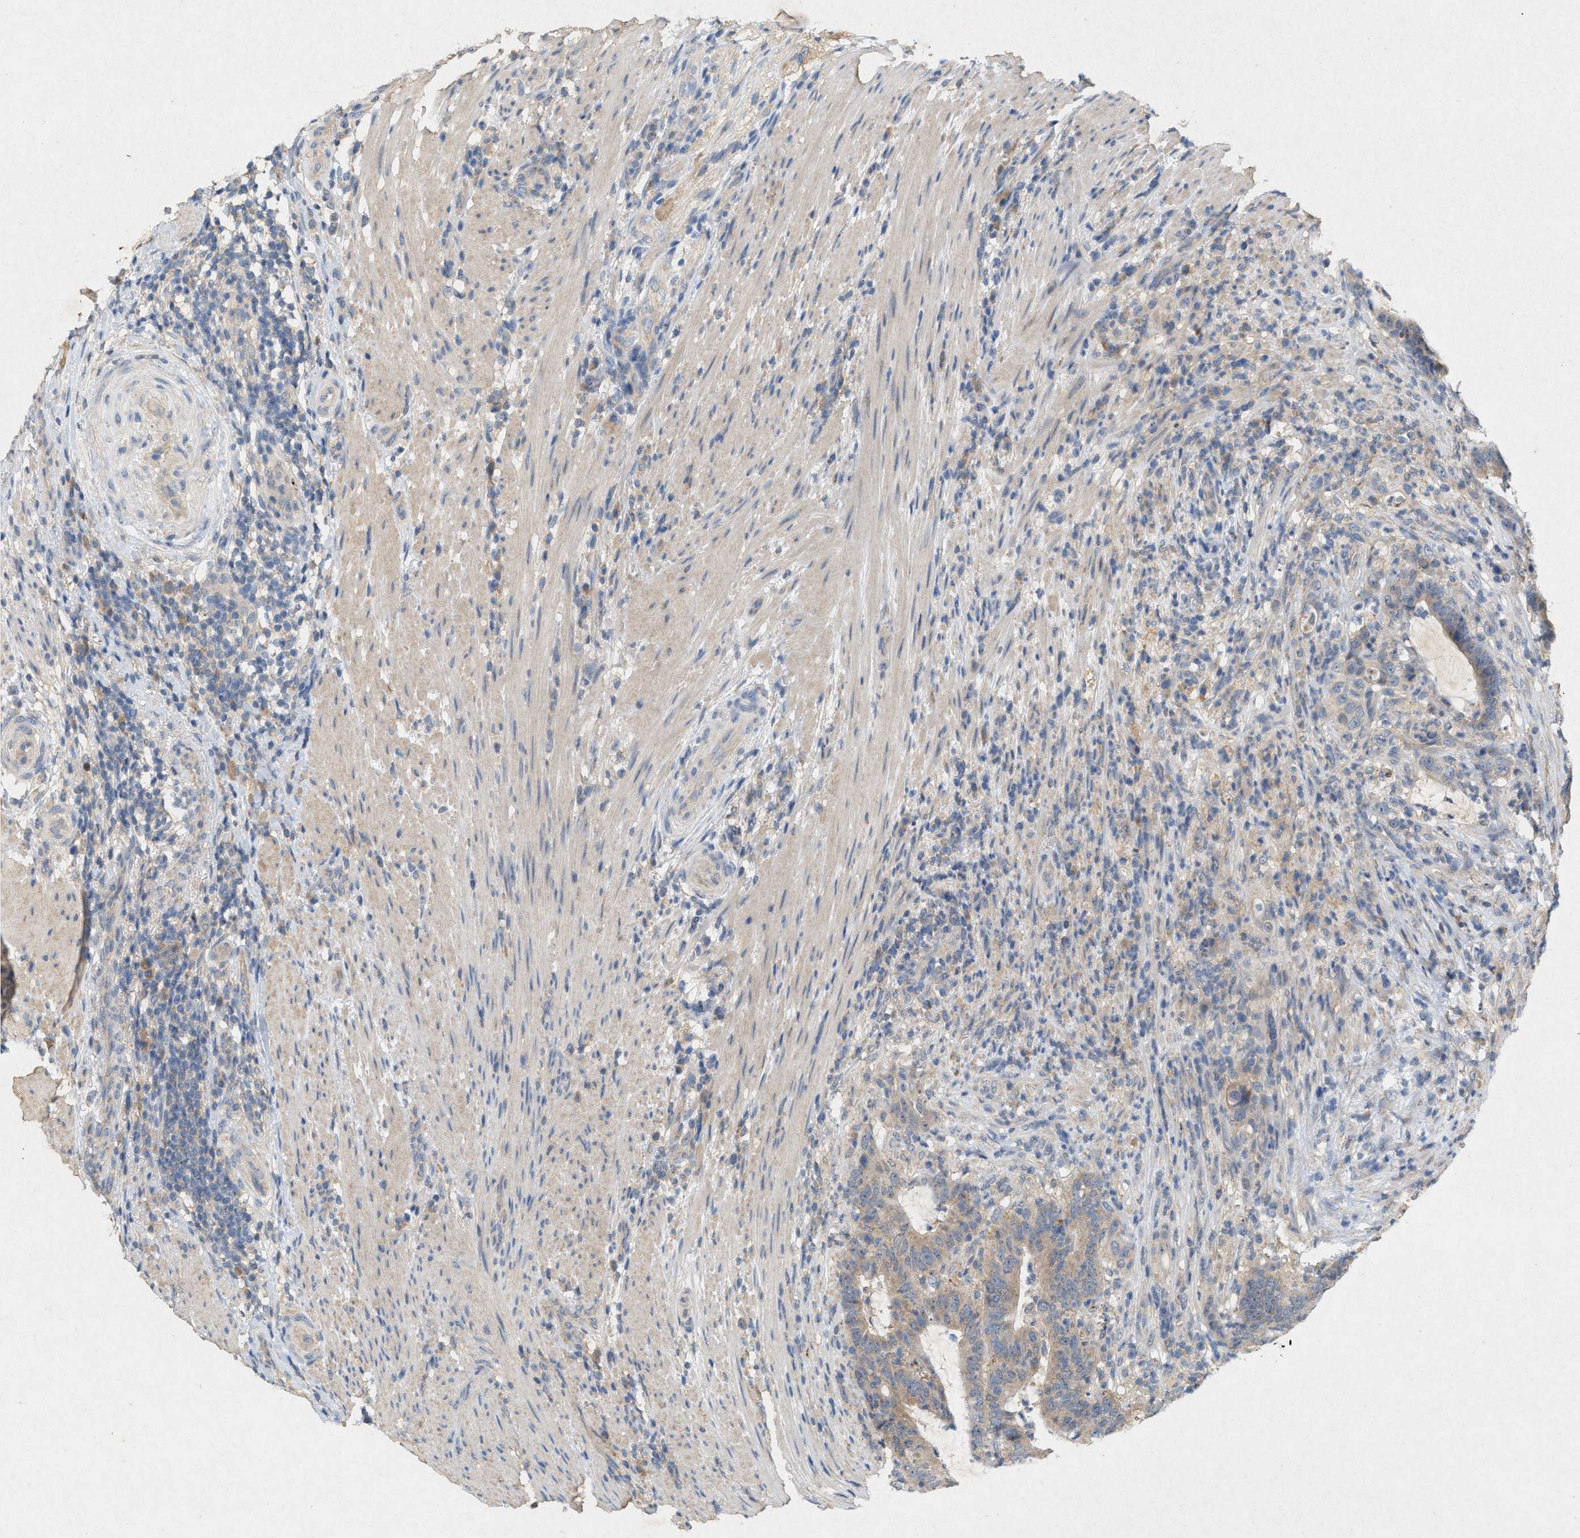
{"staining": {"intensity": "weak", "quantity": ">75%", "location": "cytoplasmic/membranous"}, "tissue": "colorectal cancer", "cell_type": "Tumor cells", "image_type": "cancer", "snomed": [{"axis": "morphology", "description": "Adenocarcinoma, NOS"}, {"axis": "topography", "description": "Colon"}], "caption": "High-magnification brightfield microscopy of colorectal cancer (adenocarcinoma) stained with DAB (brown) and counterstained with hematoxylin (blue). tumor cells exhibit weak cytoplasmic/membranous expression is identified in about>75% of cells.", "gene": "DCAF7", "patient": {"sex": "female", "age": 66}}